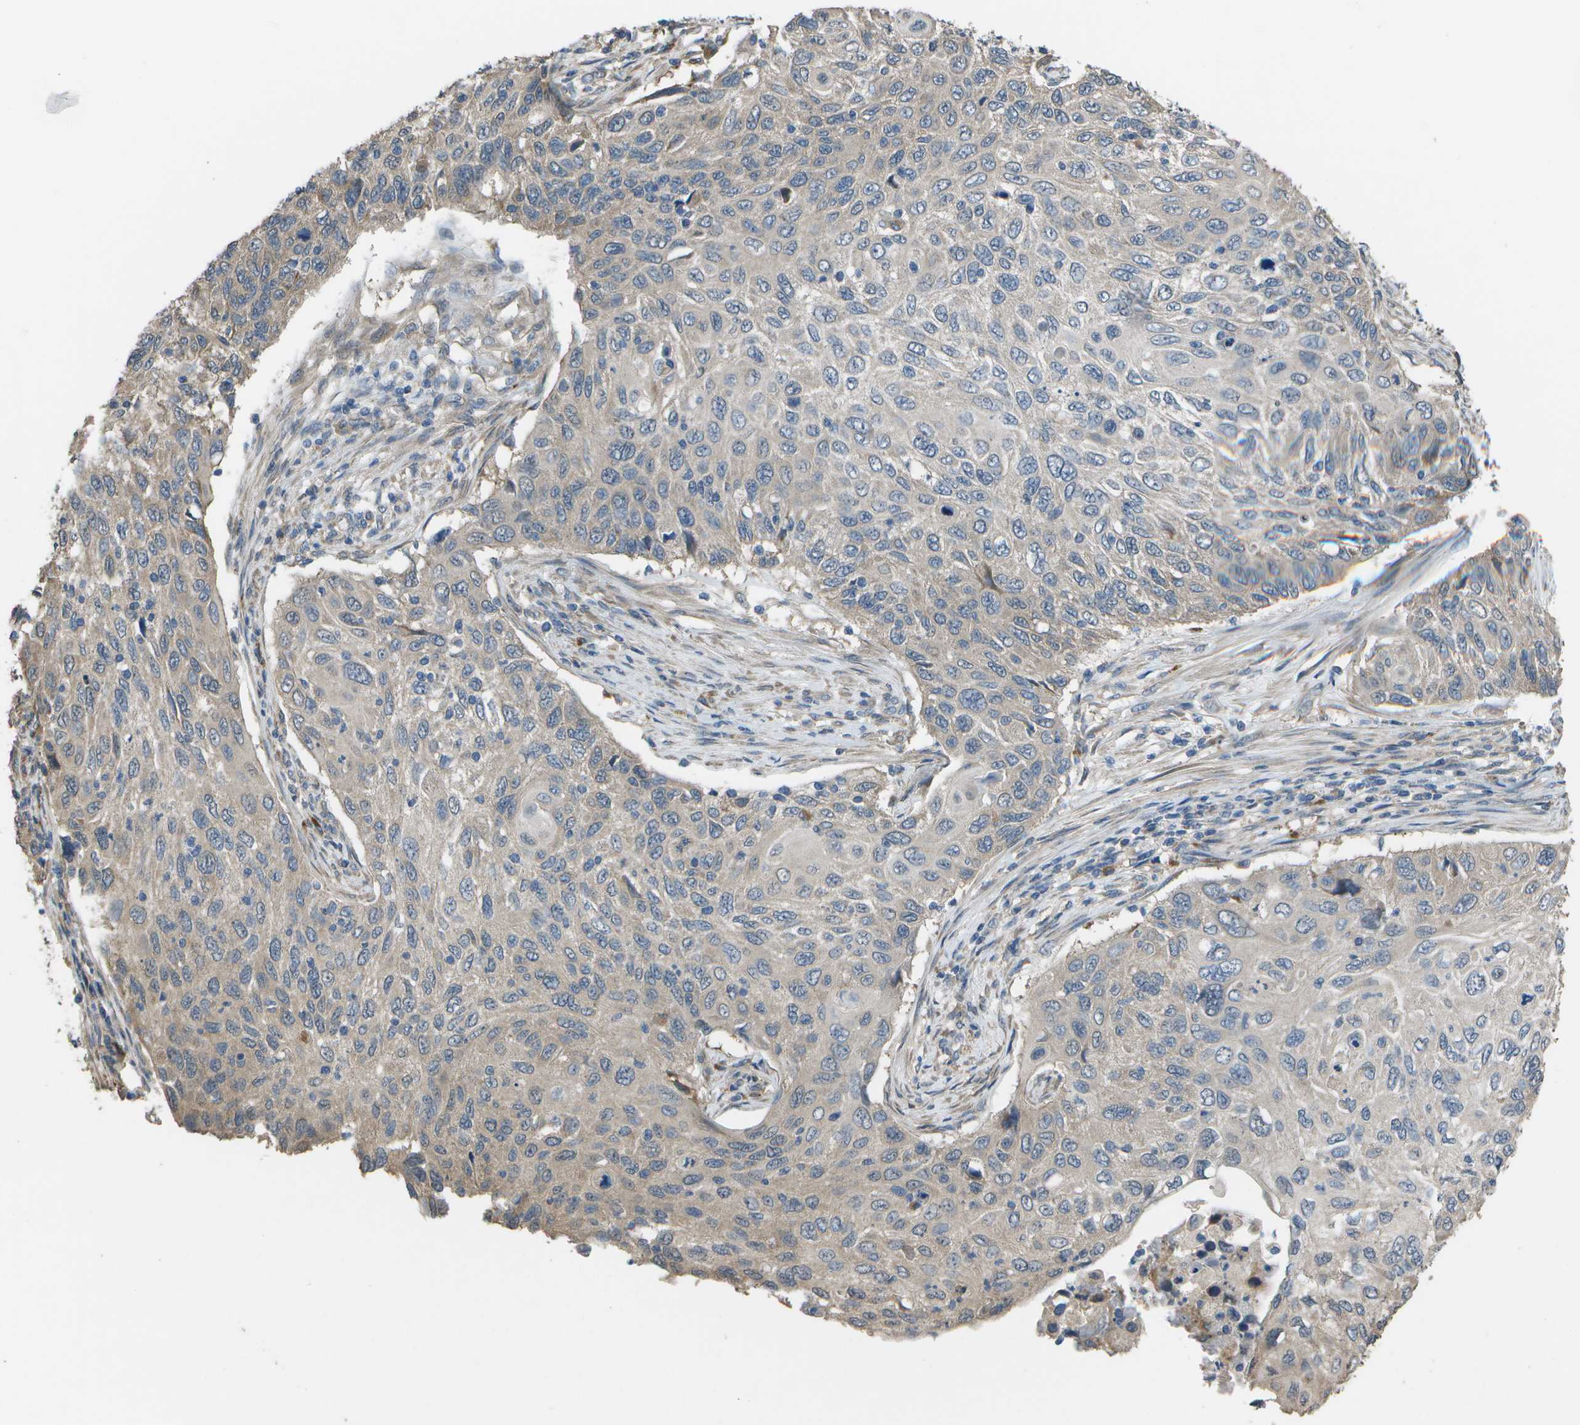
{"staining": {"intensity": "weak", "quantity": "<25%", "location": "cytoplasmic/membranous"}, "tissue": "cervical cancer", "cell_type": "Tumor cells", "image_type": "cancer", "snomed": [{"axis": "morphology", "description": "Squamous cell carcinoma, NOS"}, {"axis": "topography", "description": "Cervix"}], "caption": "This image is of squamous cell carcinoma (cervical) stained with immunohistochemistry (IHC) to label a protein in brown with the nuclei are counter-stained blue. There is no positivity in tumor cells.", "gene": "CLNS1A", "patient": {"sex": "female", "age": 70}}